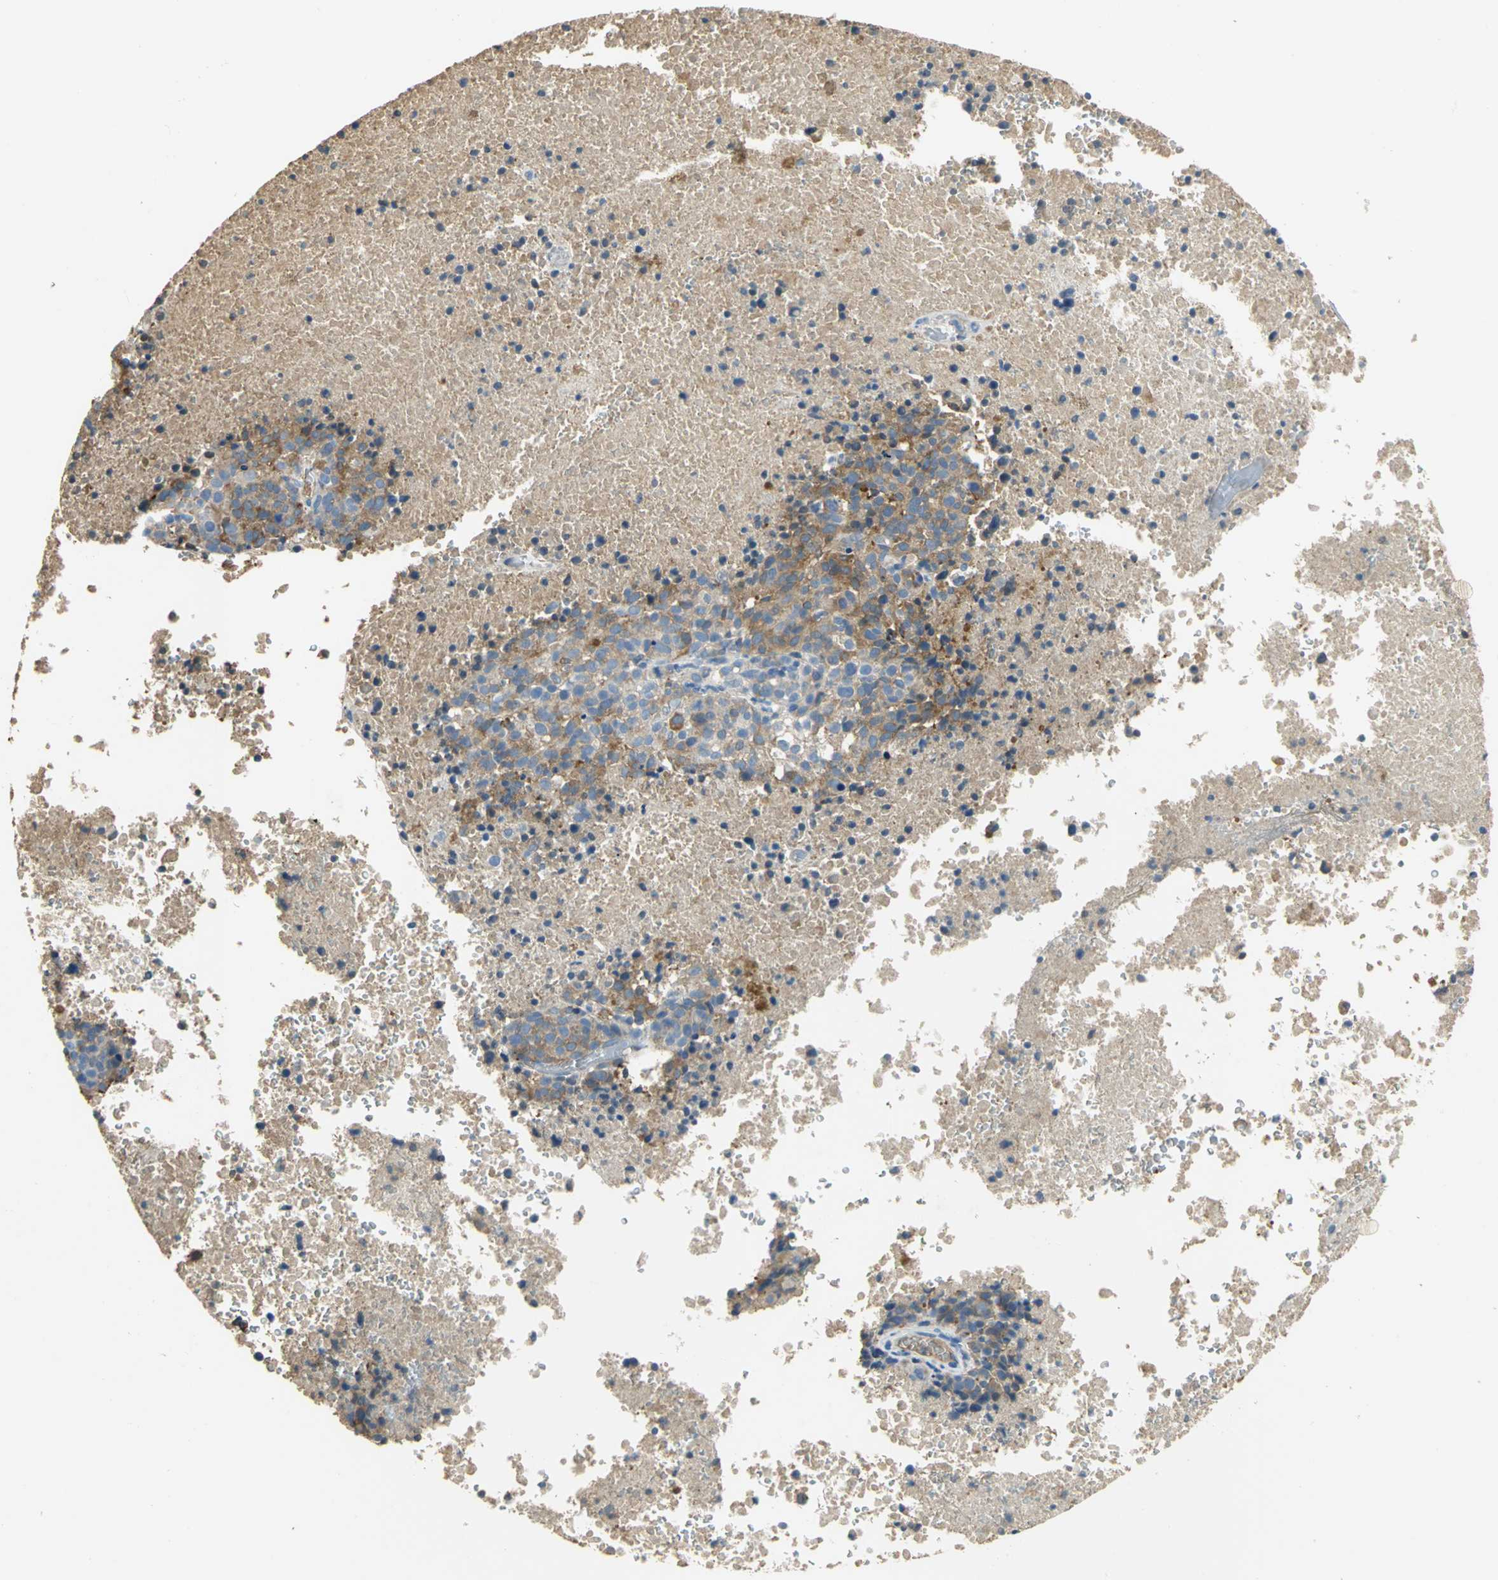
{"staining": {"intensity": "strong", "quantity": ">75%", "location": "cytoplasmic/membranous"}, "tissue": "melanoma", "cell_type": "Tumor cells", "image_type": "cancer", "snomed": [{"axis": "morphology", "description": "Malignant melanoma, Metastatic site"}, {"axis": "topography", "description": "Cerebral cortex"}], "caption": "Tumor cells reveal high levels of strong cytoplasmic/membranous staining in approximately >75% of cells in human melanoma.", "gene": "GYG2", "patient": {"sex": "female", "age": 52}}